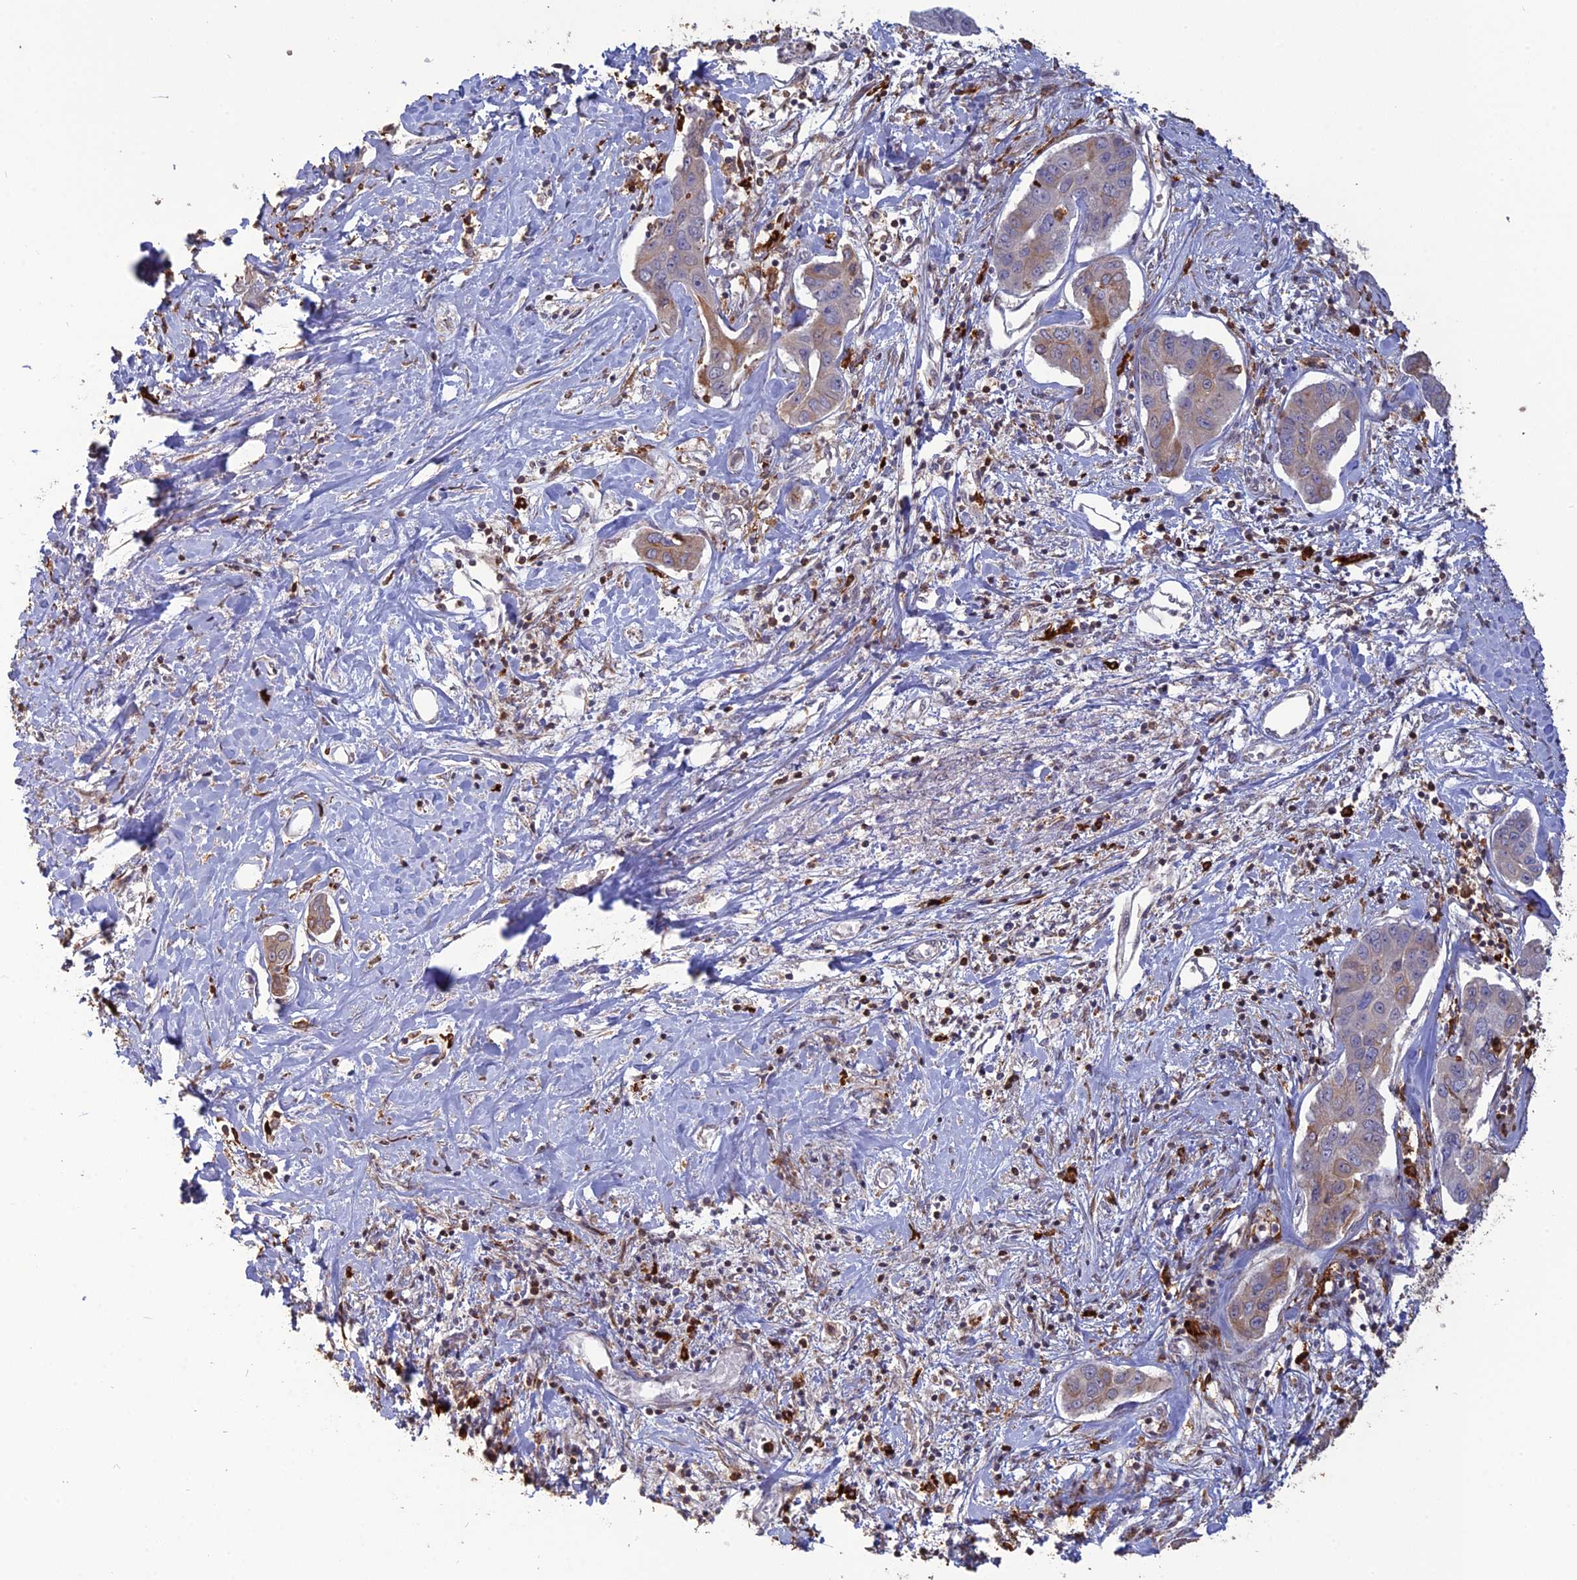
{"staining": {"intensity": "weak", "quantity": "<25%", "location": "cytoplasmic/membranous"}, "tissue": "liver cancer", "cell_type": "Tumor cells", "image_type": "cancer", "snomed": [{"axis": "morphology", "description": "Cholangiocarcinoma"}, {"axis": "topography", "description": "Liver"}], "caption": "An IHC photomicrograph of cholangiocarcinoma (liver) is shown. There is no staining in tumor cells of cholangiocarcinoma (liver).", "gene": "APOBR", "patient": {"sex": "male", "age": 59}}